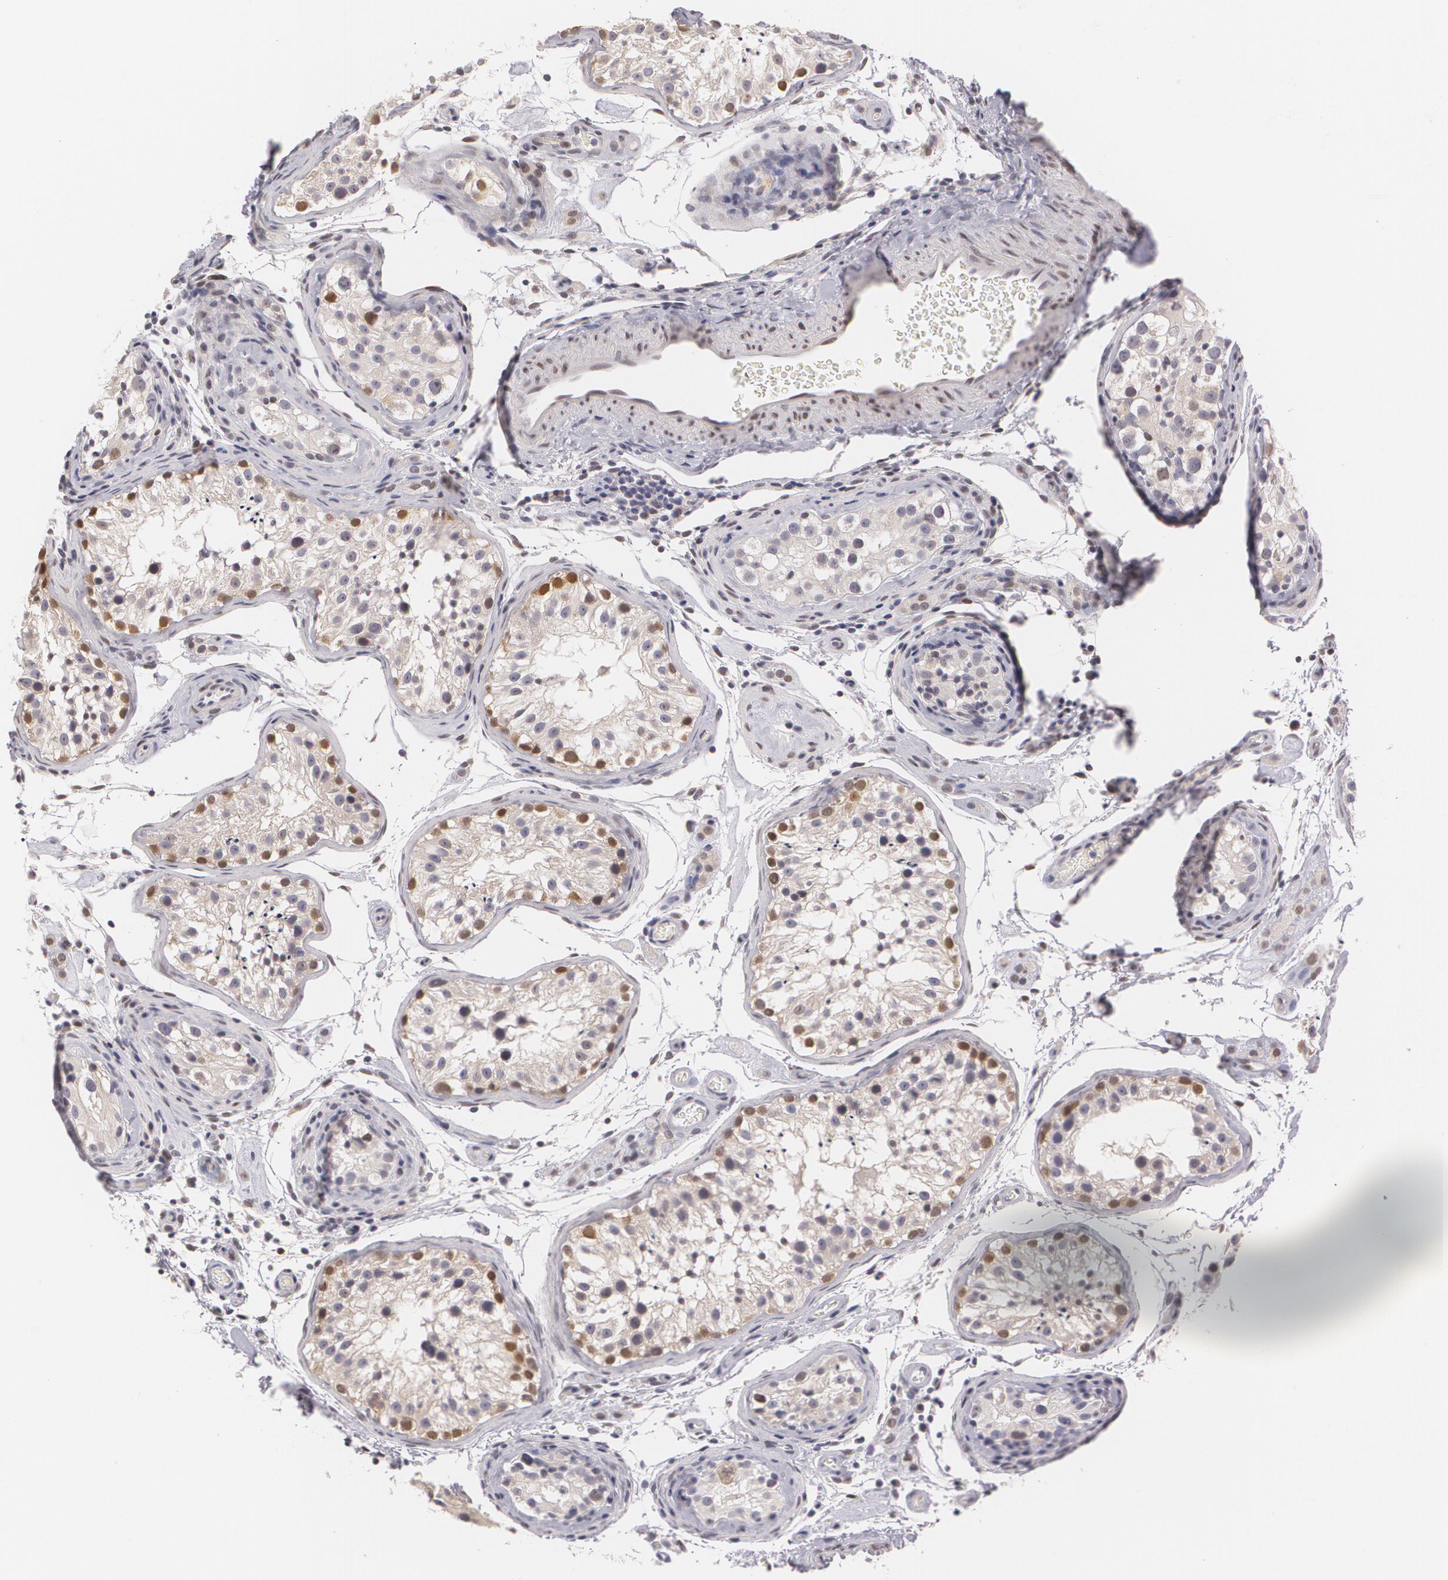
{"staining": {"intensity": "strong", "quantity": "<25%", "location": "nuclear"}, "tissue": "testis", "cell_type": "Cells in seminiferous ducts", "image_type": "normal", "snomed": [{"axis": "morphology", "description": "Normal tissue, NOS"}, {"axis": "topography", "description": "Testis"}], "caption": "Strong nuclear expression is present in approximately <25% of cells in seminiferous ducts in benign testis.", "gene": "ZBTB16", "patient": {"sex": "male", "age": 24}}